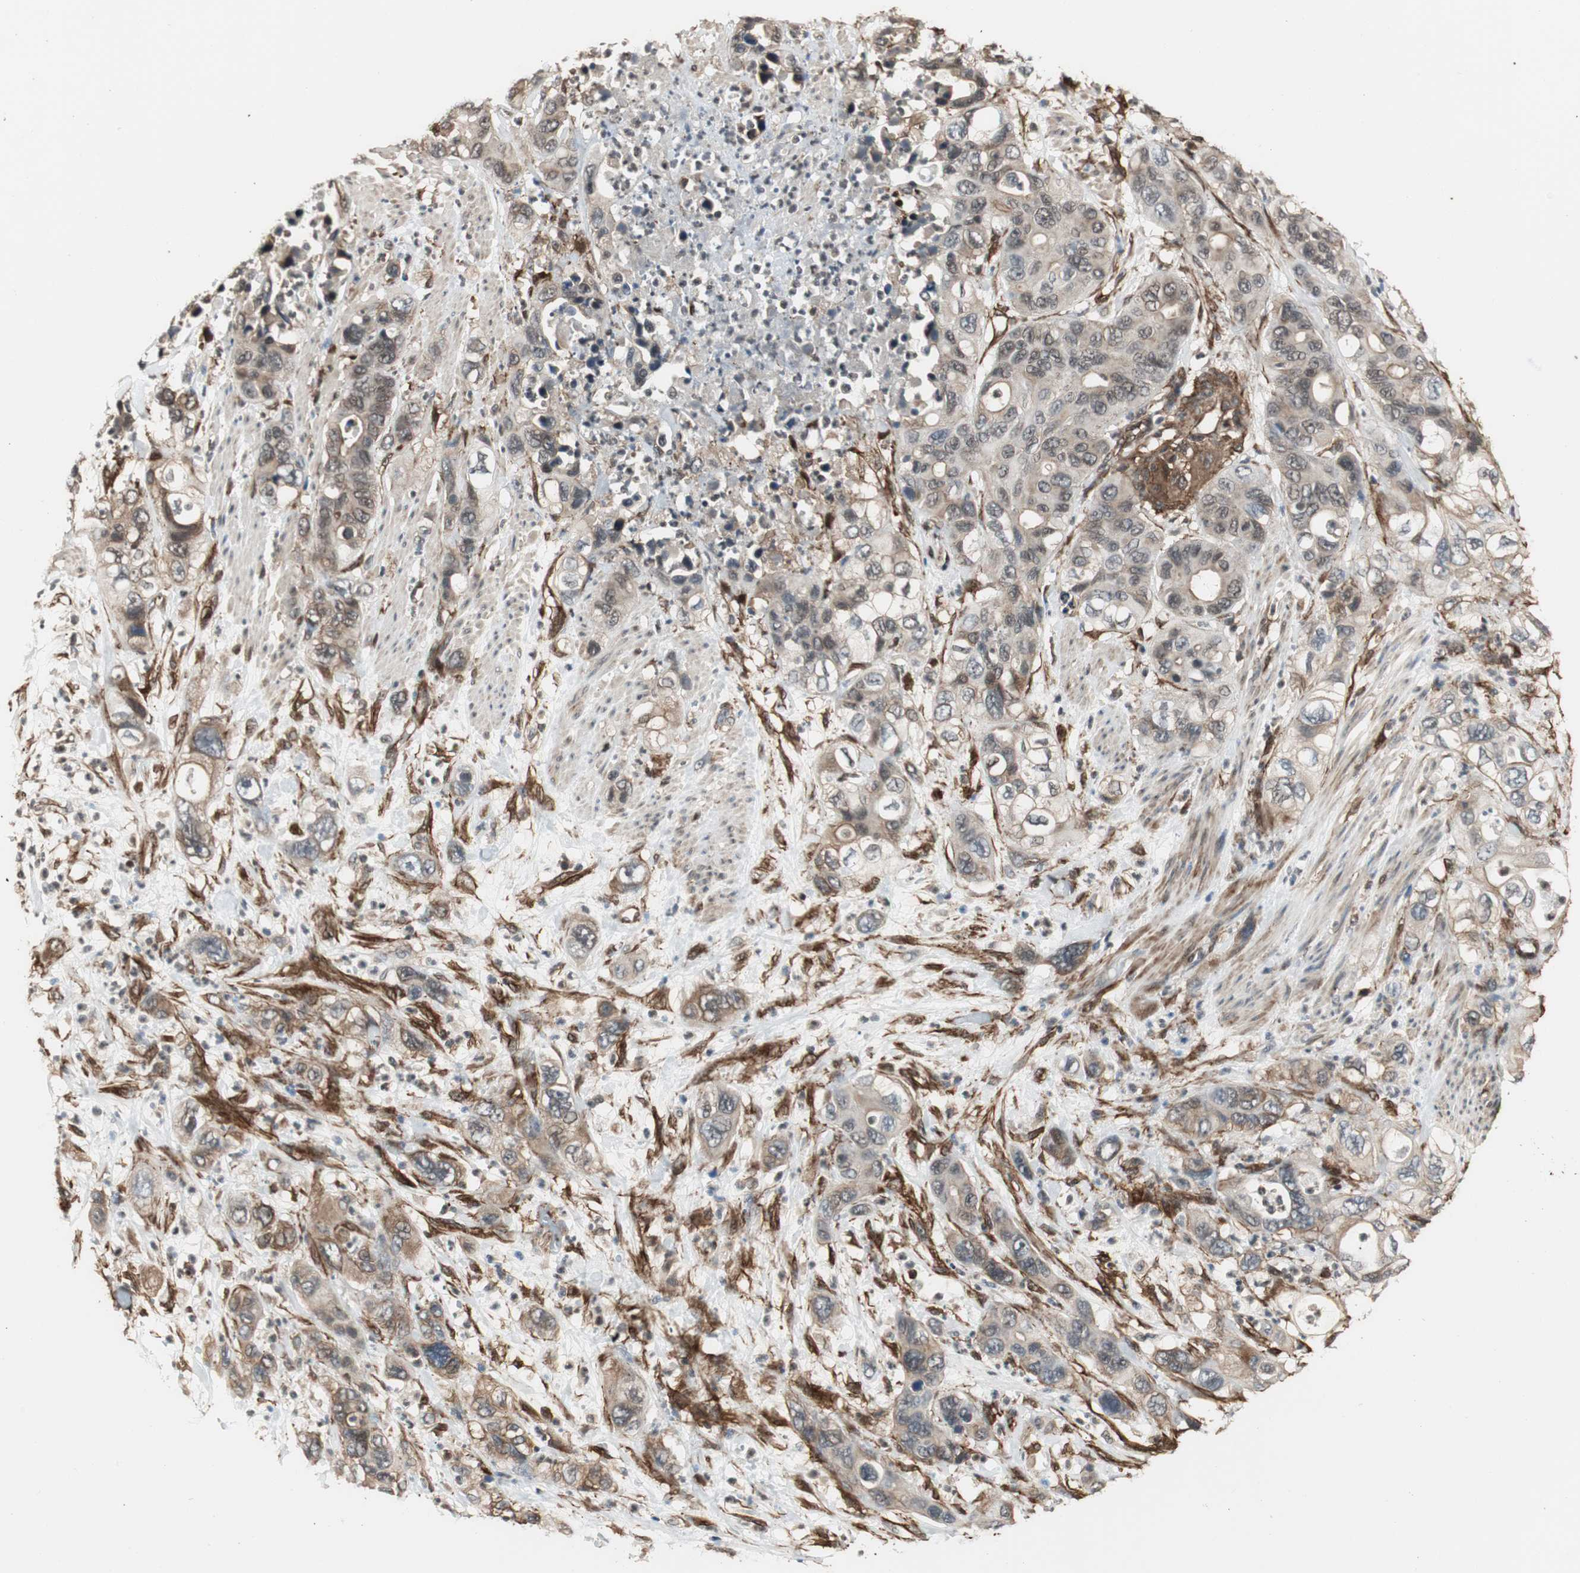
{"staining": {"intensity": "weak", "quantity": ">75%", "location": "cytoplasmic/membranous"}, "tissue": "pancreatic cancer", "cell_type": "Tumor cells", "image_type": "cancer", "snomed": [{"axis": "morphology", "description": "Adenocarcinoma, NOS"}, {"axis": "topography", "description": "Pancreas"}], "caption": "Protein staining of pancreatic cancer (adenocarcinoma) tissue demonstrates weak cytoplasmic/membranous positivity in about >75% of tumor cells.", "gene": "PTPN11", "patient": {"sex": "female", "age": 71}}